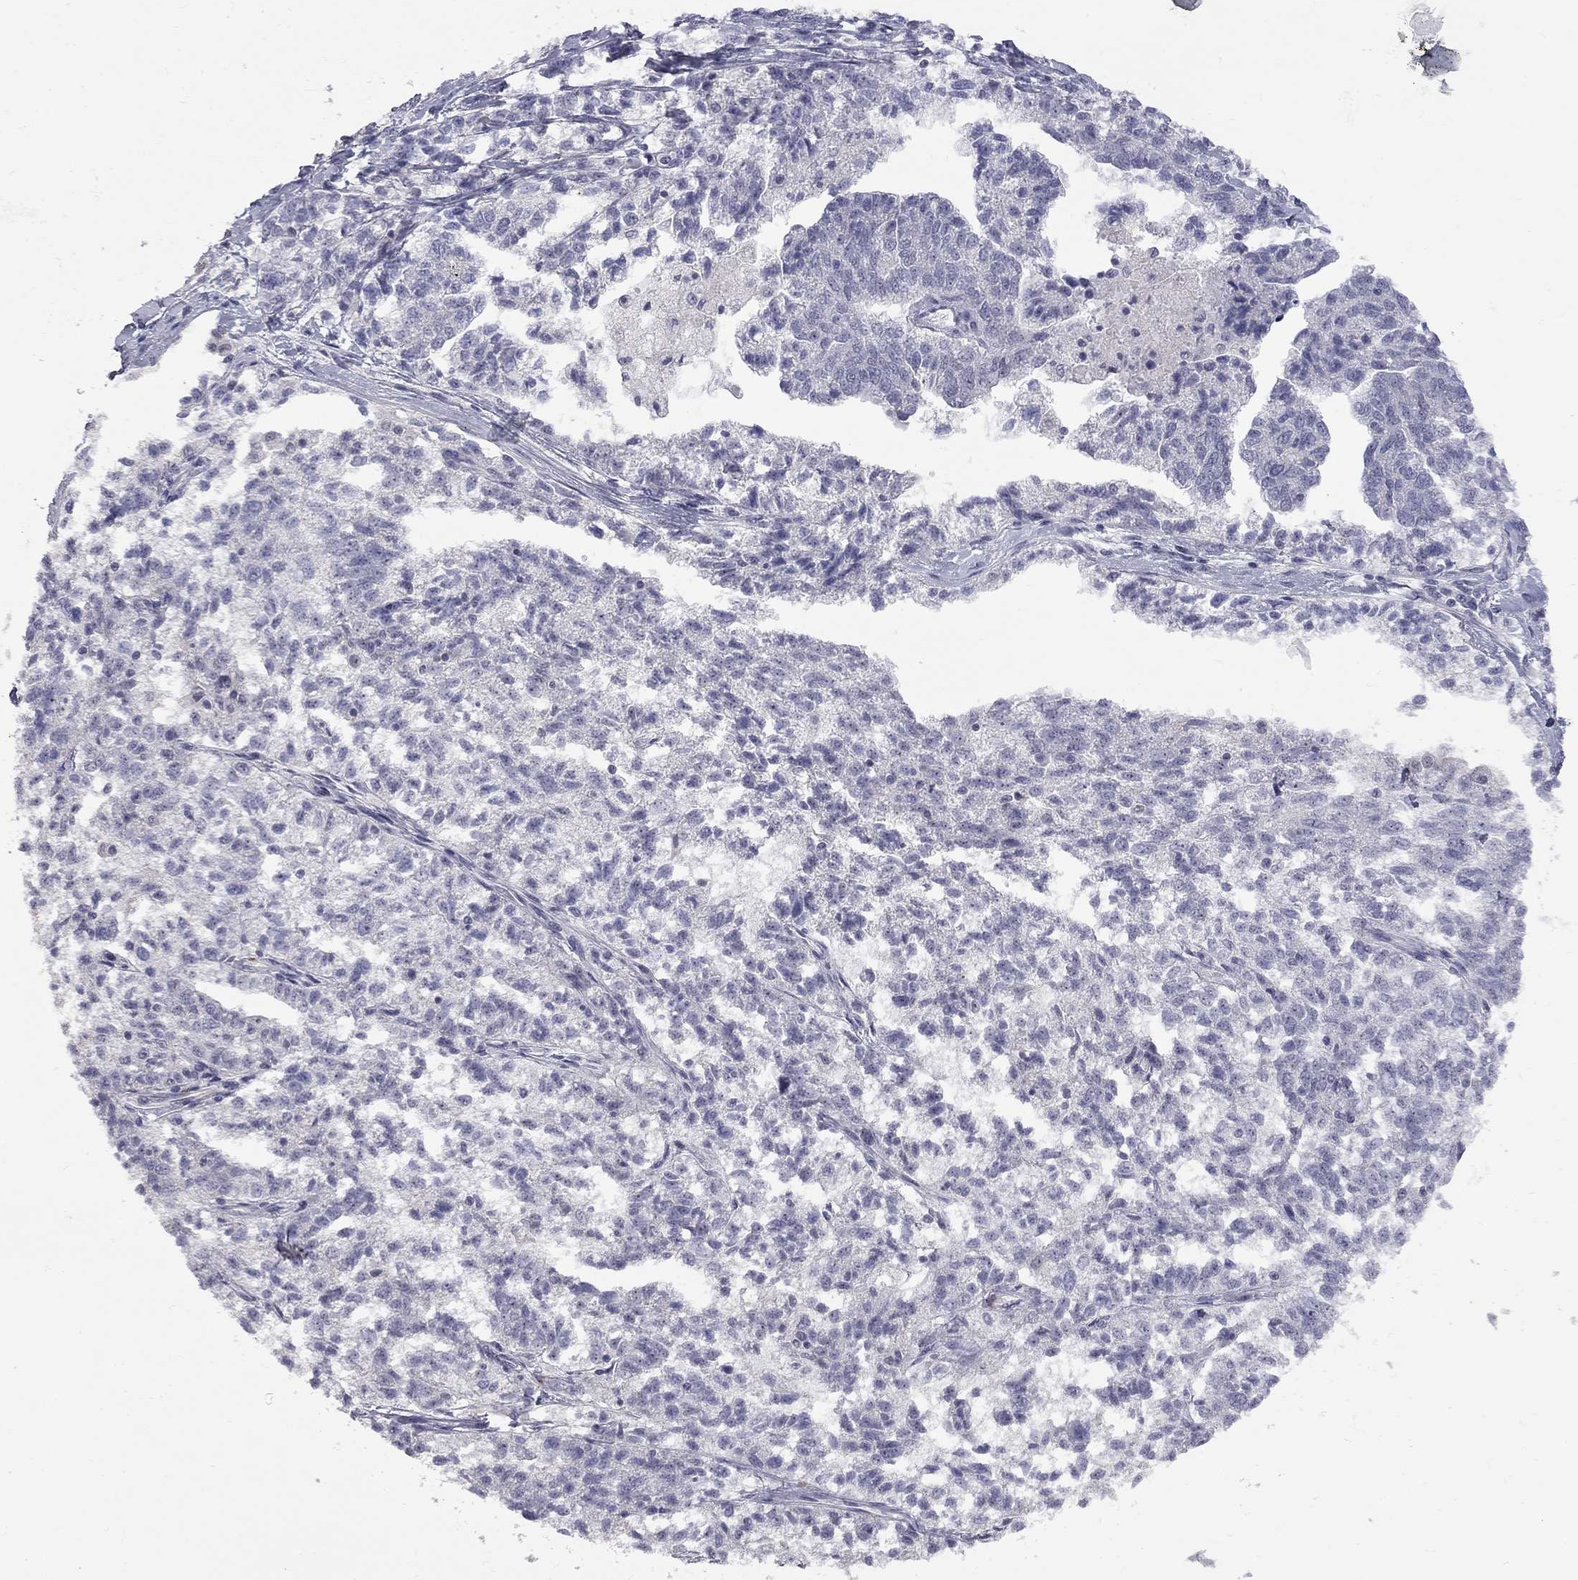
{"staining": {"intensity": "negative", "quantity": "none", "location": "none"}, "tissue": "ovarian cancer", "cell_type": "Tumor cells", "image_type": "cancer", "snomed": [{"axis": "morphology", "description": "Cystadenocarcinoma, serous, NOS"}, {"axis": "topography", "description": "Ovary"}], "caption": "The image displays no staining of tumor cells in ovarian cancer.", "gene": "GSG1L", "patient": {"sex": "female", "age": 71}}